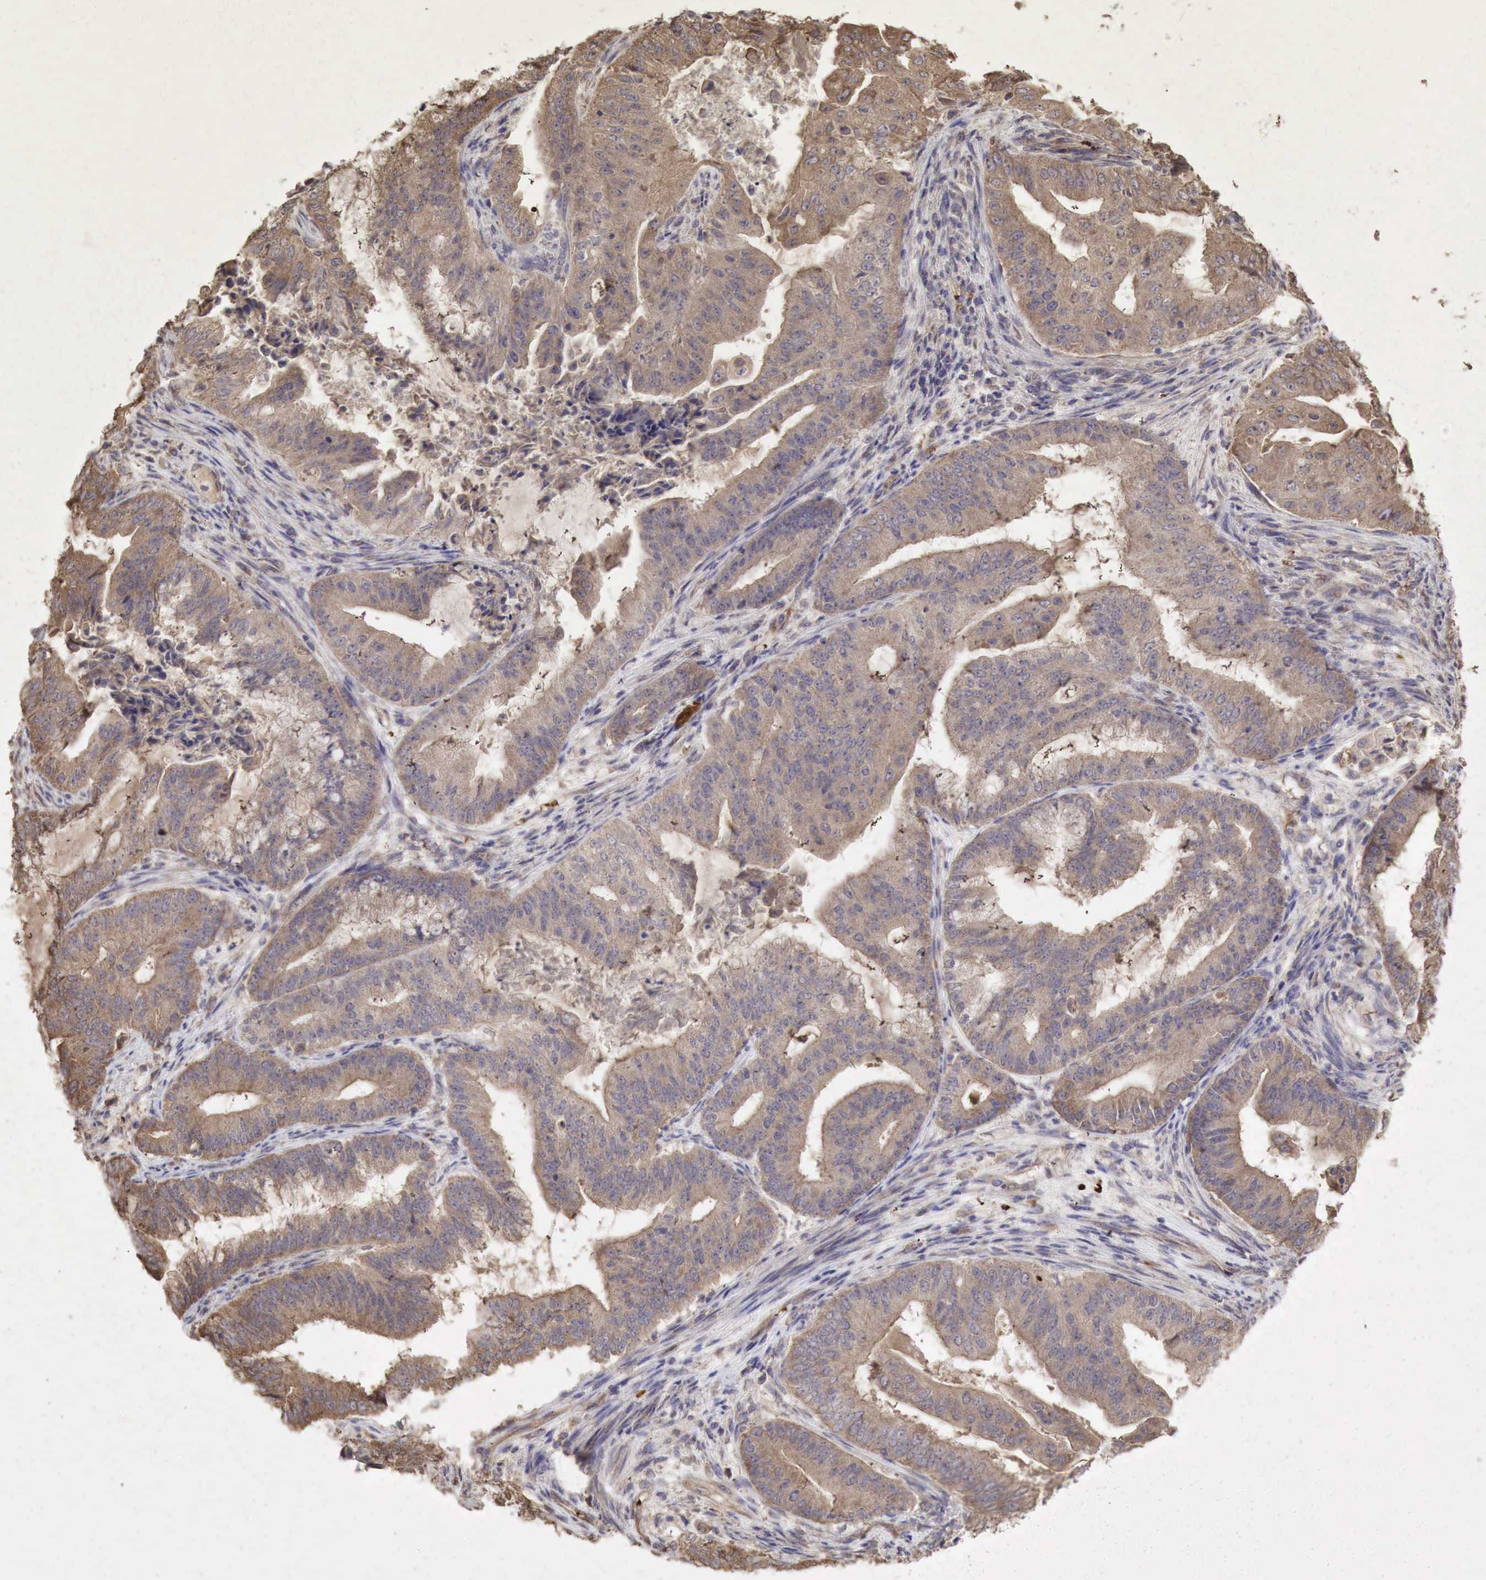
{"staining": {"intensity": "weak", "quantity": ">75%", "location": "cytoplasmic/membranous"}, "tissue": "endometrial cancer", "cell_type": "Tumor cells", "image_type": "cancer", "snomed": [{"axis": "morphology", "description": "Adenocarcinoma, NOS"}, {"axis": "topography", "description": "Endometrium"}], "caption": "Endometrial cancer stained for a protein (brown) reveals weak cytoplasmic/membranous positive positivity in about >75% of tumor cells.", "gene": "PABPC5", "patient": {"sex": "female", "age": 63}}